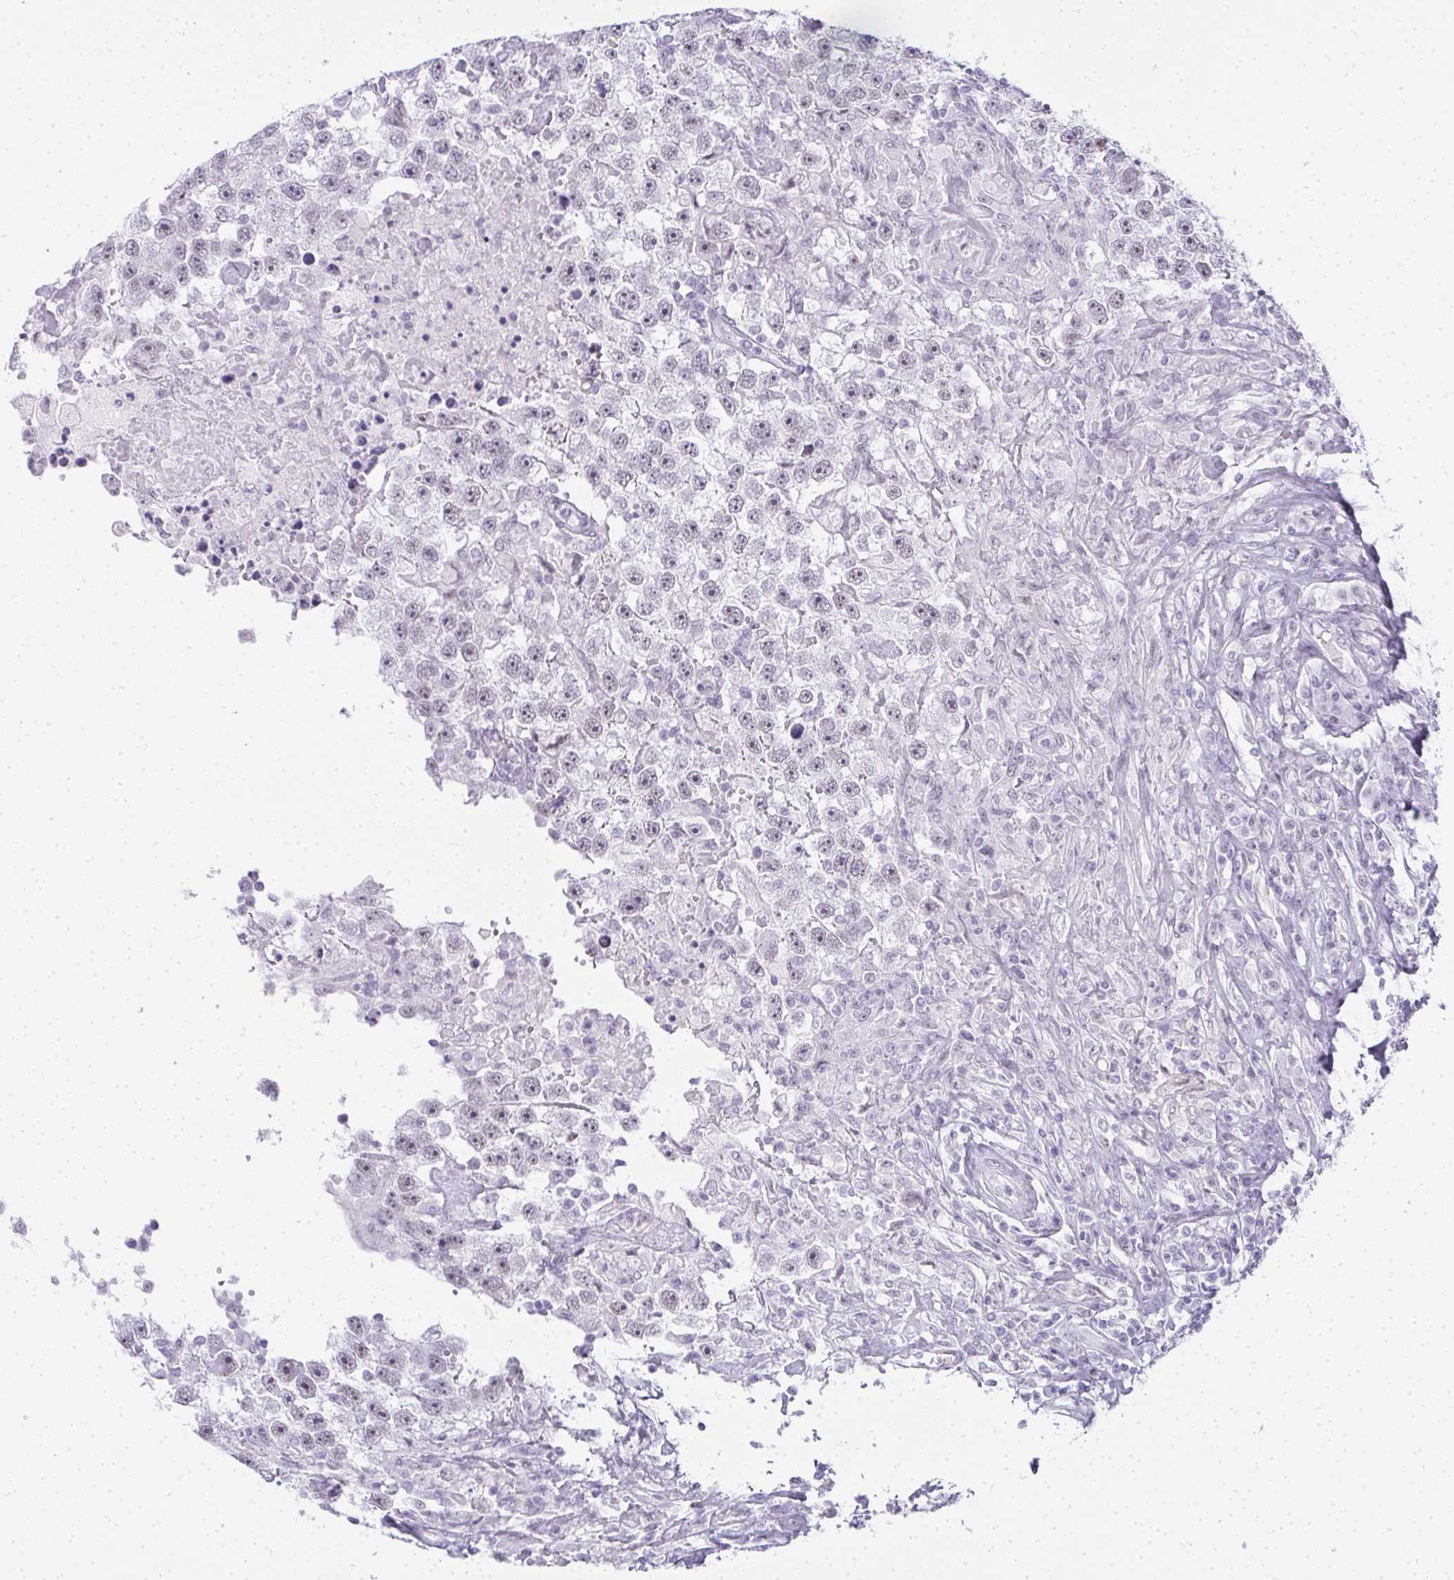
{"staining": {"intensity": "weak", "quantity": "<25%", "location": "nuclear"}, "tissue": "testis cancer", "cell_type": "Tumor cells", "image_type": "cancer", "snomed": [{"axis": "morphology", "description": "Carcinoma, Embryonal, NOS"}, {"axis": "topography", "description": "Testis"}], "caption": "The histopathology image exhibits no significant positivity in tumor cells of testis embryonal carcinoma. (DAB immunohistochemistry (IHC) with hematoxylin counter stain).", "gene": "PLA2G1B", "patient": {"sex": "male", "age": 83}}